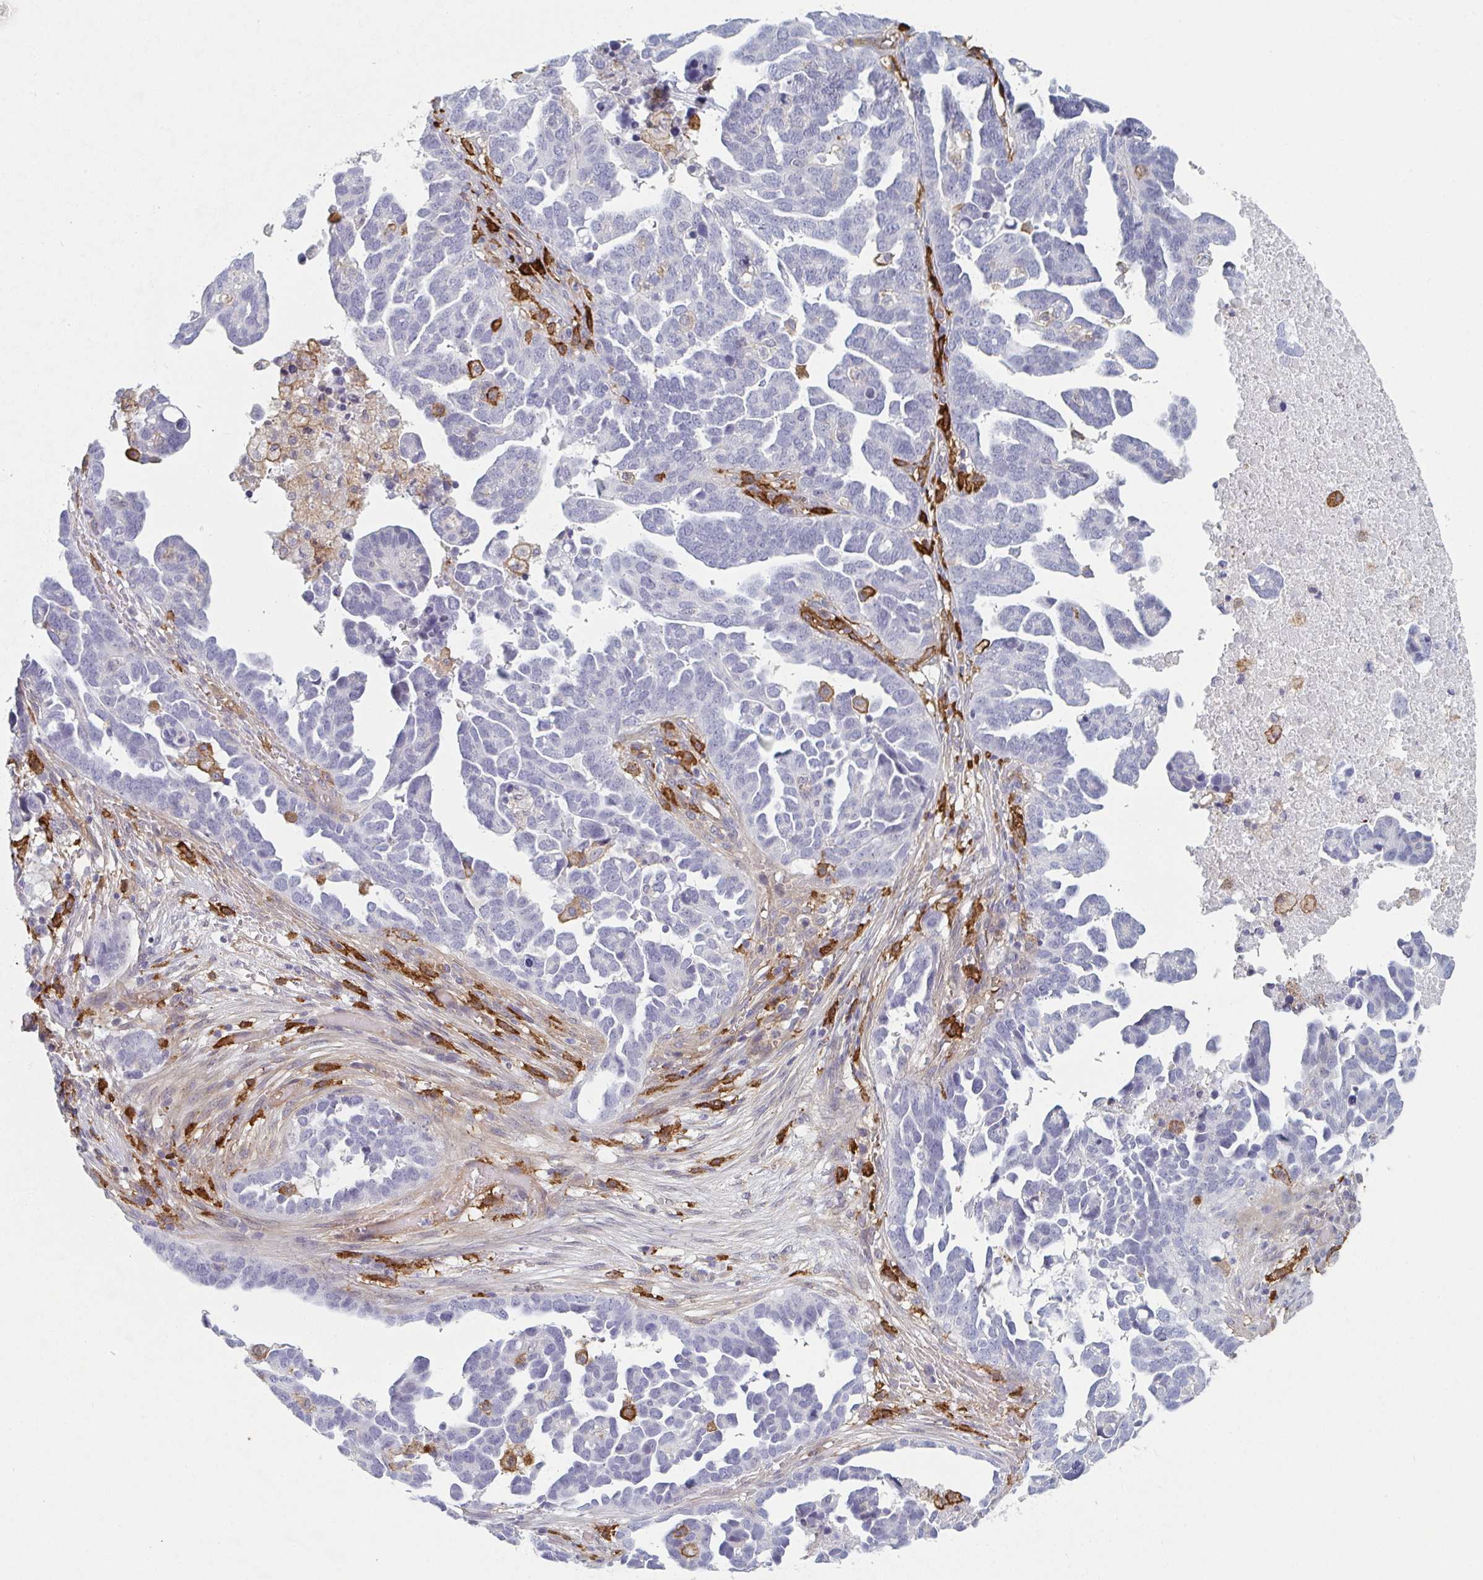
{"staining": {"intensity": "negative", "quantity": "none", "location": "none"}, "tissue": "ovarian cancer", "cell_type": "Tumor cells", "image_type": "cancer", "snomed": [{"axis": "morphology", "description": "Cystadenocarcinoma, serous, NOS"}, {"axis": "topography", "description": "Ovary"}], "caption": "This is an immunohistochemistry micrograph of human ovarian cancer. There is no staining in tumor cells.", "gene": "DAB2", "patient": {"sex": "female", "age": 54}}